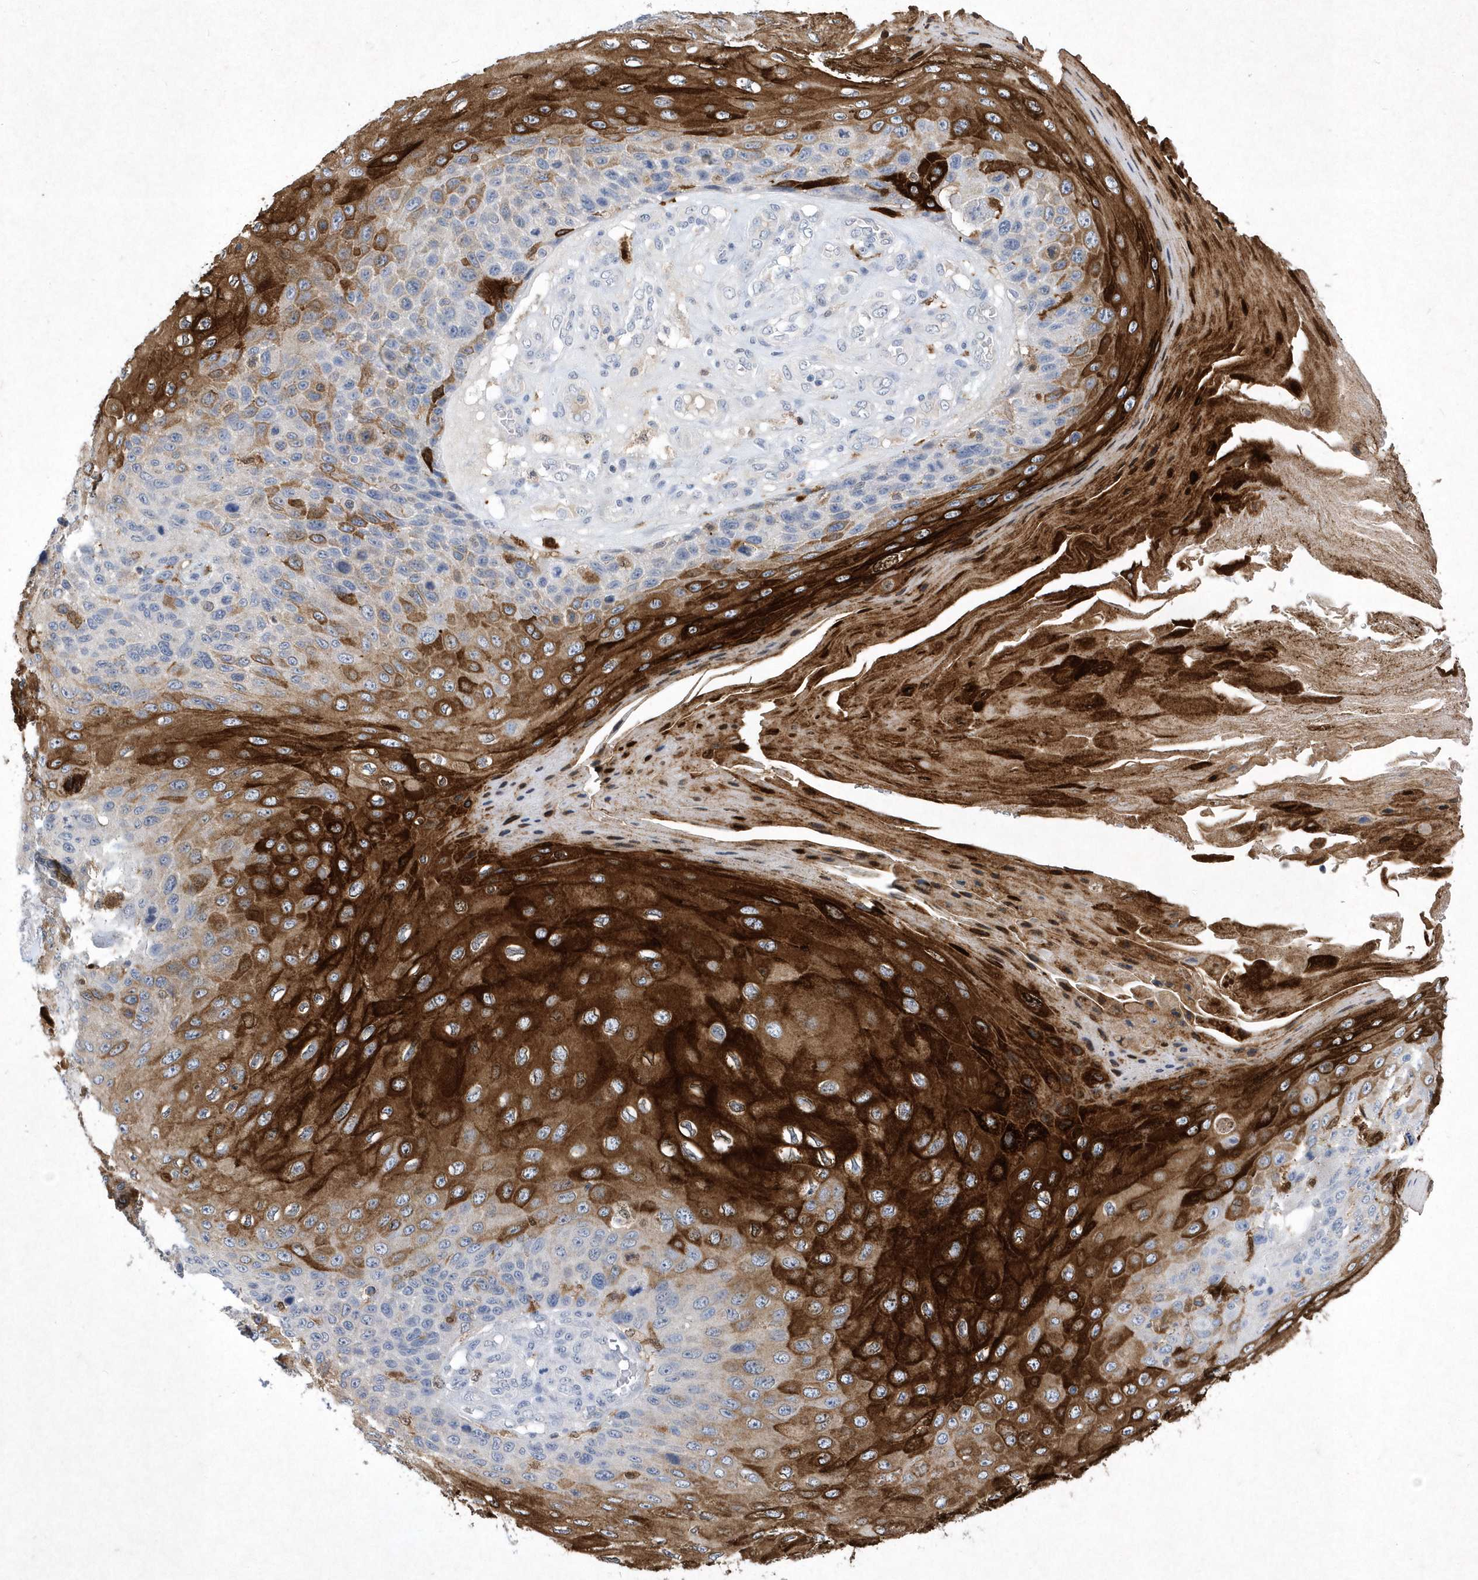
{"staining": {"intensity": "strong", "quantity": "<25%", "location": "cytoplasmic/membranous"}, "tissue": "skin cancer", "cell_type": "Tumor cells", "image_type": "cancer", "snomed": [{"axis": "morphology", "description": "Squamous cell carcinoma, NOS"}, {"axis": "topography", "description": "Skin"}], "caption": "Brown immunohistochemical staining in human skin cancer (squamous cell carcinoma) reveals strong cytoplasmic/membranous staining in about <25% of tumor cells.", "gene": "BHLHA15", "patient": {"sex": "female", "age": 88}}